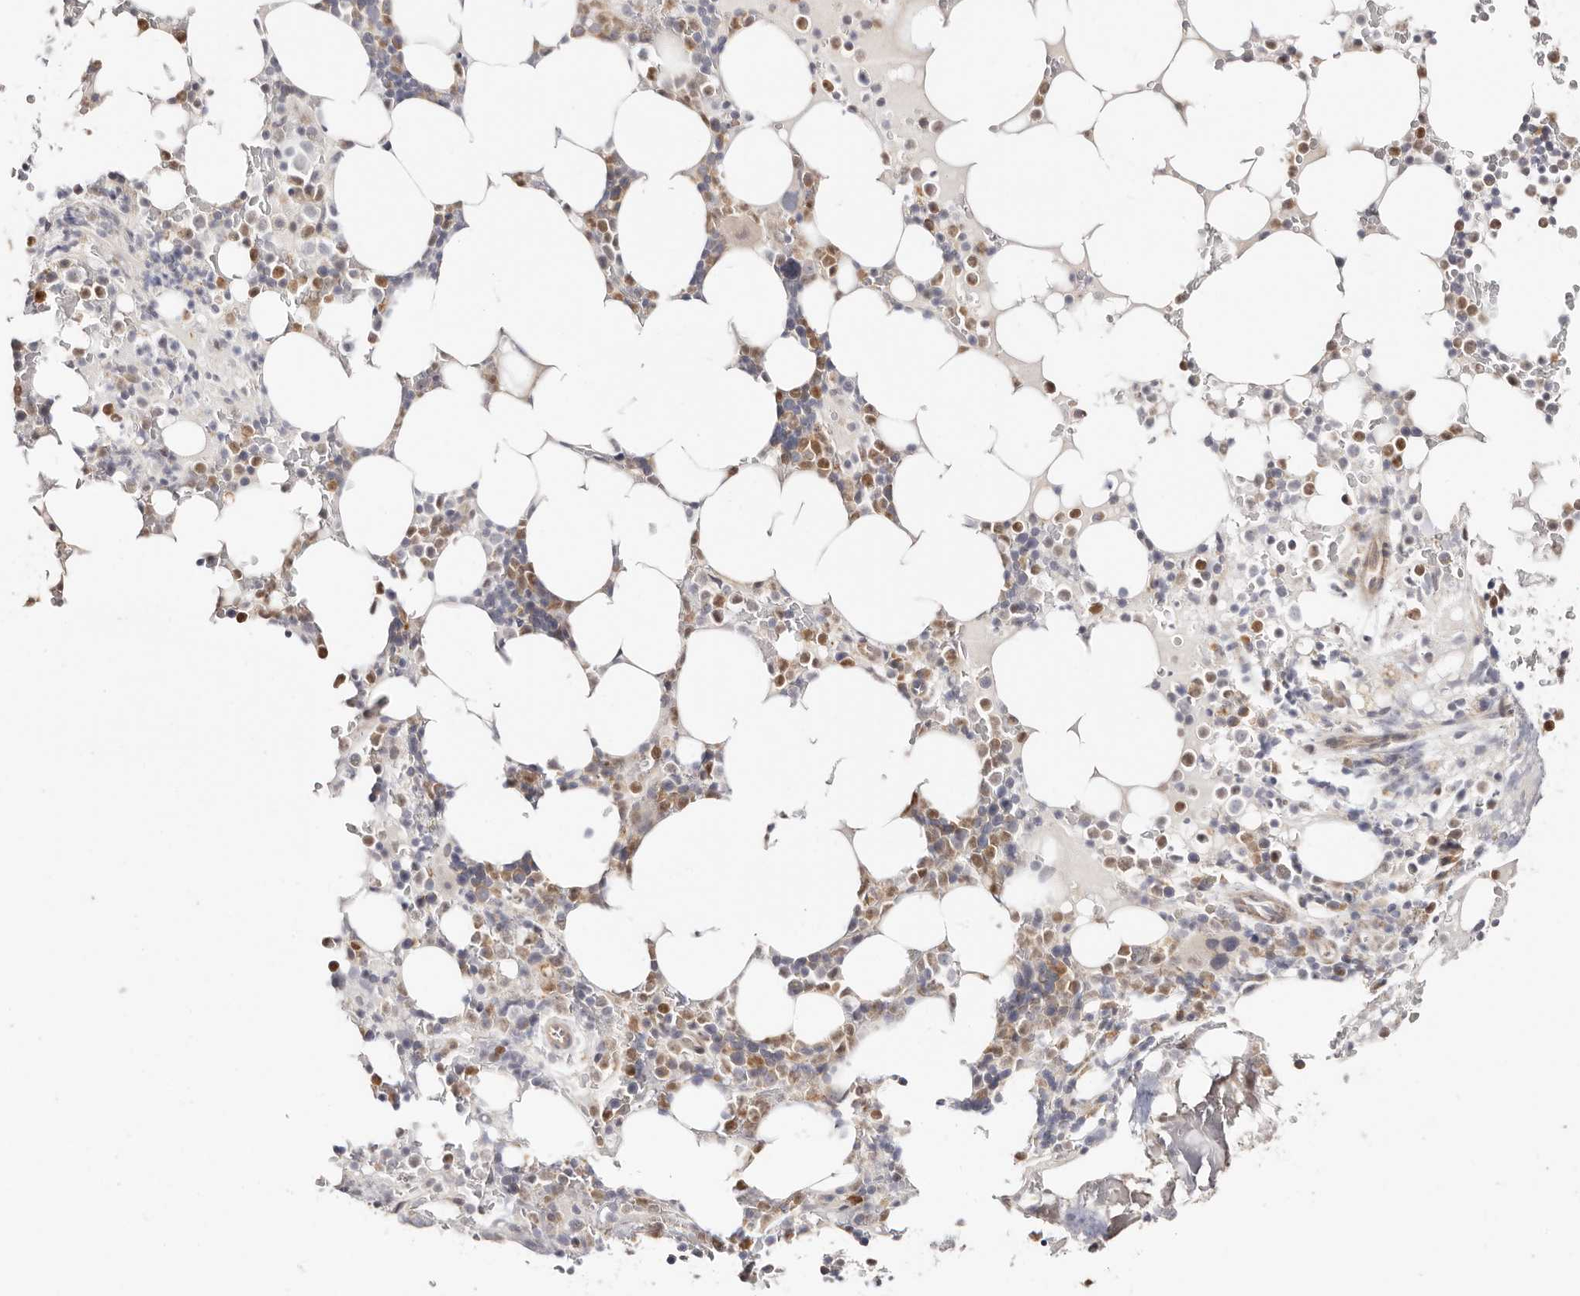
{"staining": {"intensity": "moderate", "quantity": "25%-75%", "location": "cytoplasmic/membranous,nuclear"}, "tissue": "bone marrow", "cell_type": "Hematopoietic cells", "image_type": "normal", "snomed": [{"axis": "morphology", "description": "Normal tissue, NOS"}, {"axis": "topography", "description": "Bone marrow"}], "caption": "Bone marrow stained for a protein demonstrates moderate cytoplasmic/membranous,nuclear positivity in hematopoietic cells. Nuclei are stained in blue.", "gene": "BCL2L15", "patient": {"sex": "male", "age": 58}}